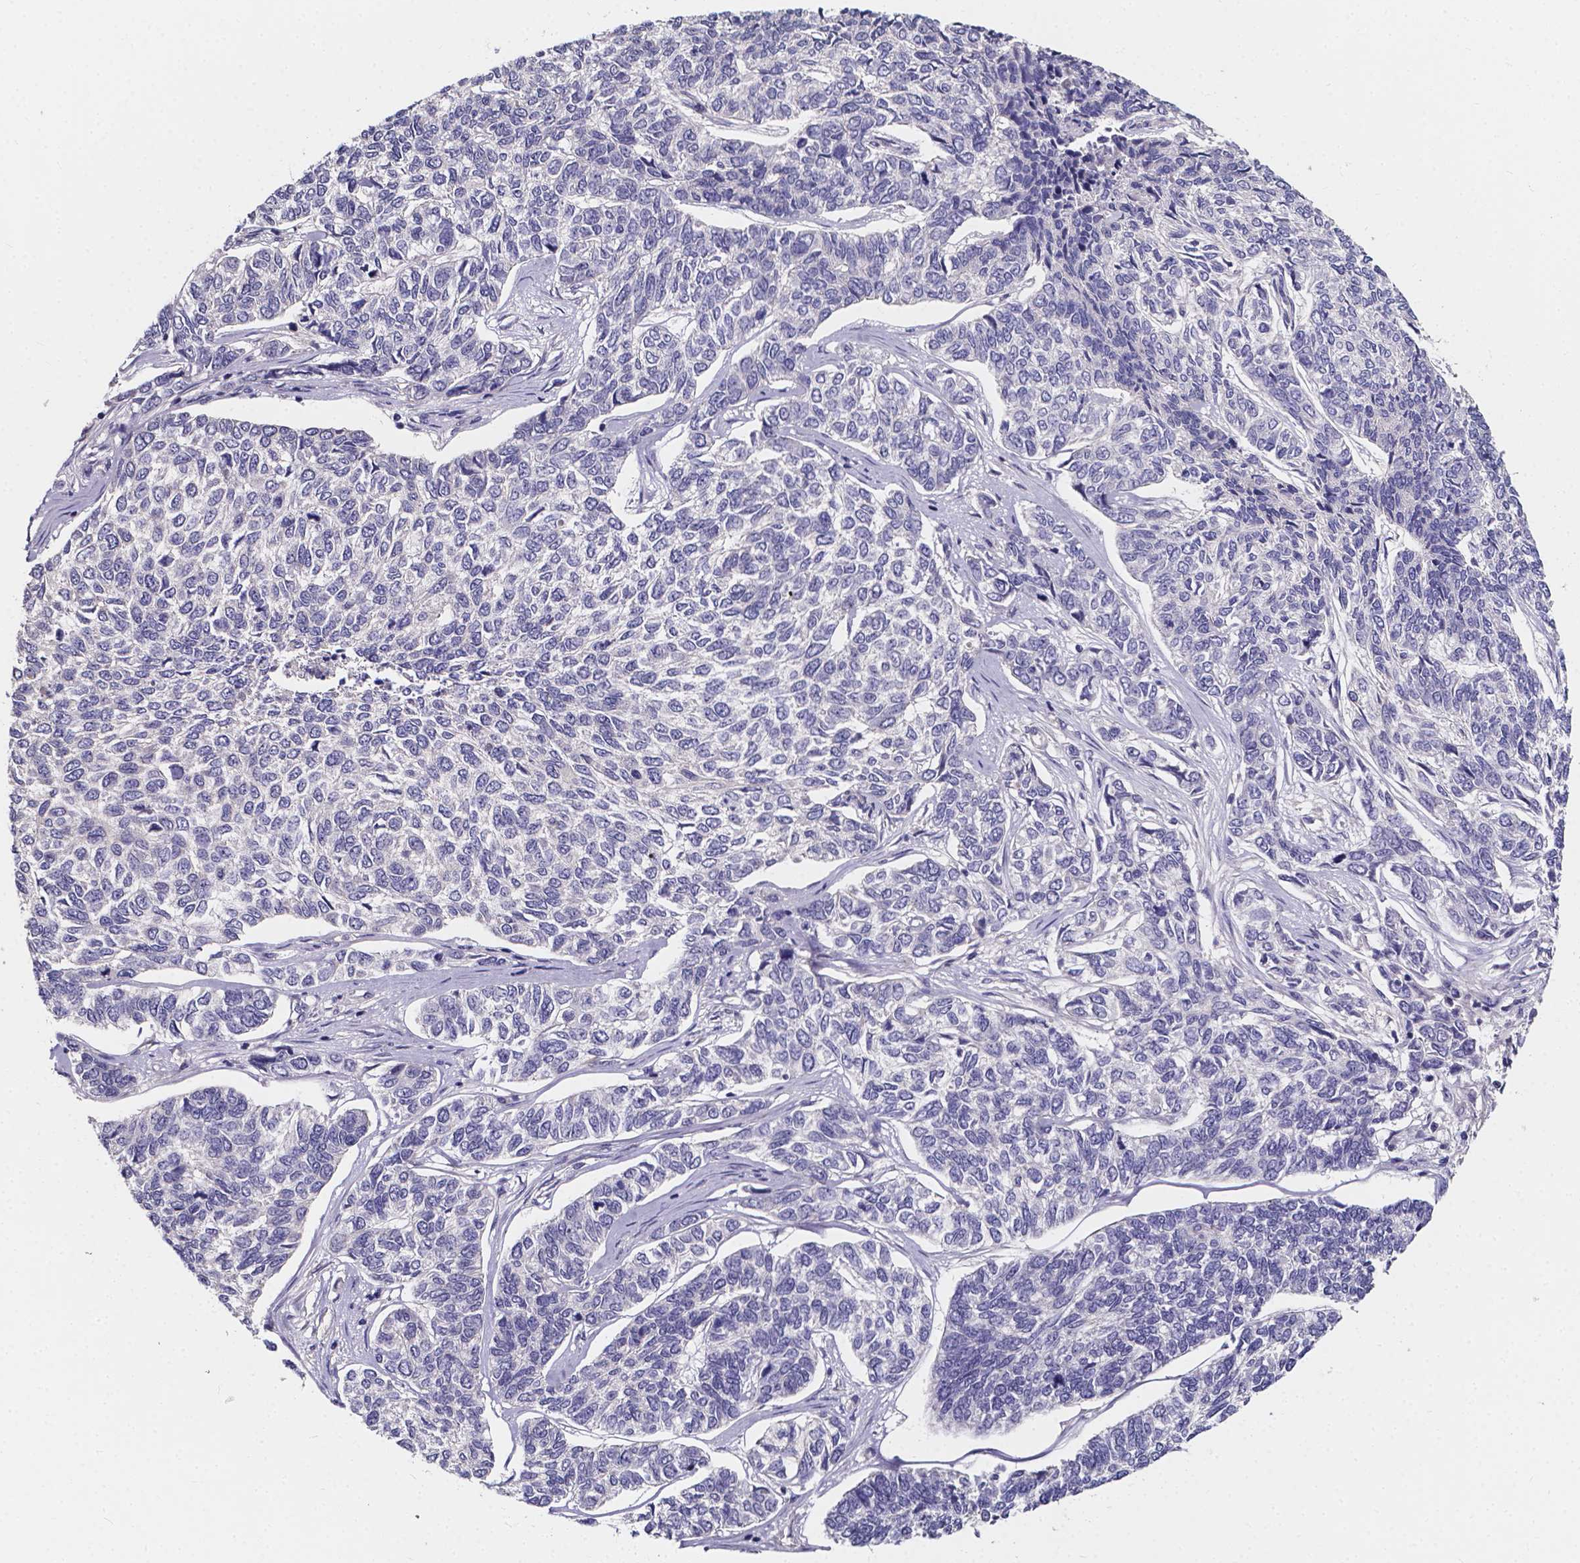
{"staining": {"intensity": "negative", "quantity": "none", "location": "none"}, "tissue": "skin cancer", "cell_type": "Tumor cells", "image_type": "cancer", "snomed": [{"axis": "morphology", "description": "Basal cell carcinoma"}, {"axis": "topography", "description": "Skin"}], "caption": "Skin cancer was stained to show a protein in brown. There is no significant positivity in tumor cells. (Brightfield microscopy of DAB (3,3'-diaminobenzidine) immunohistochemistry (IHC) at high magnification).", "gene": "THEMIS", "patient": {"sex": "female", "age": 65}}